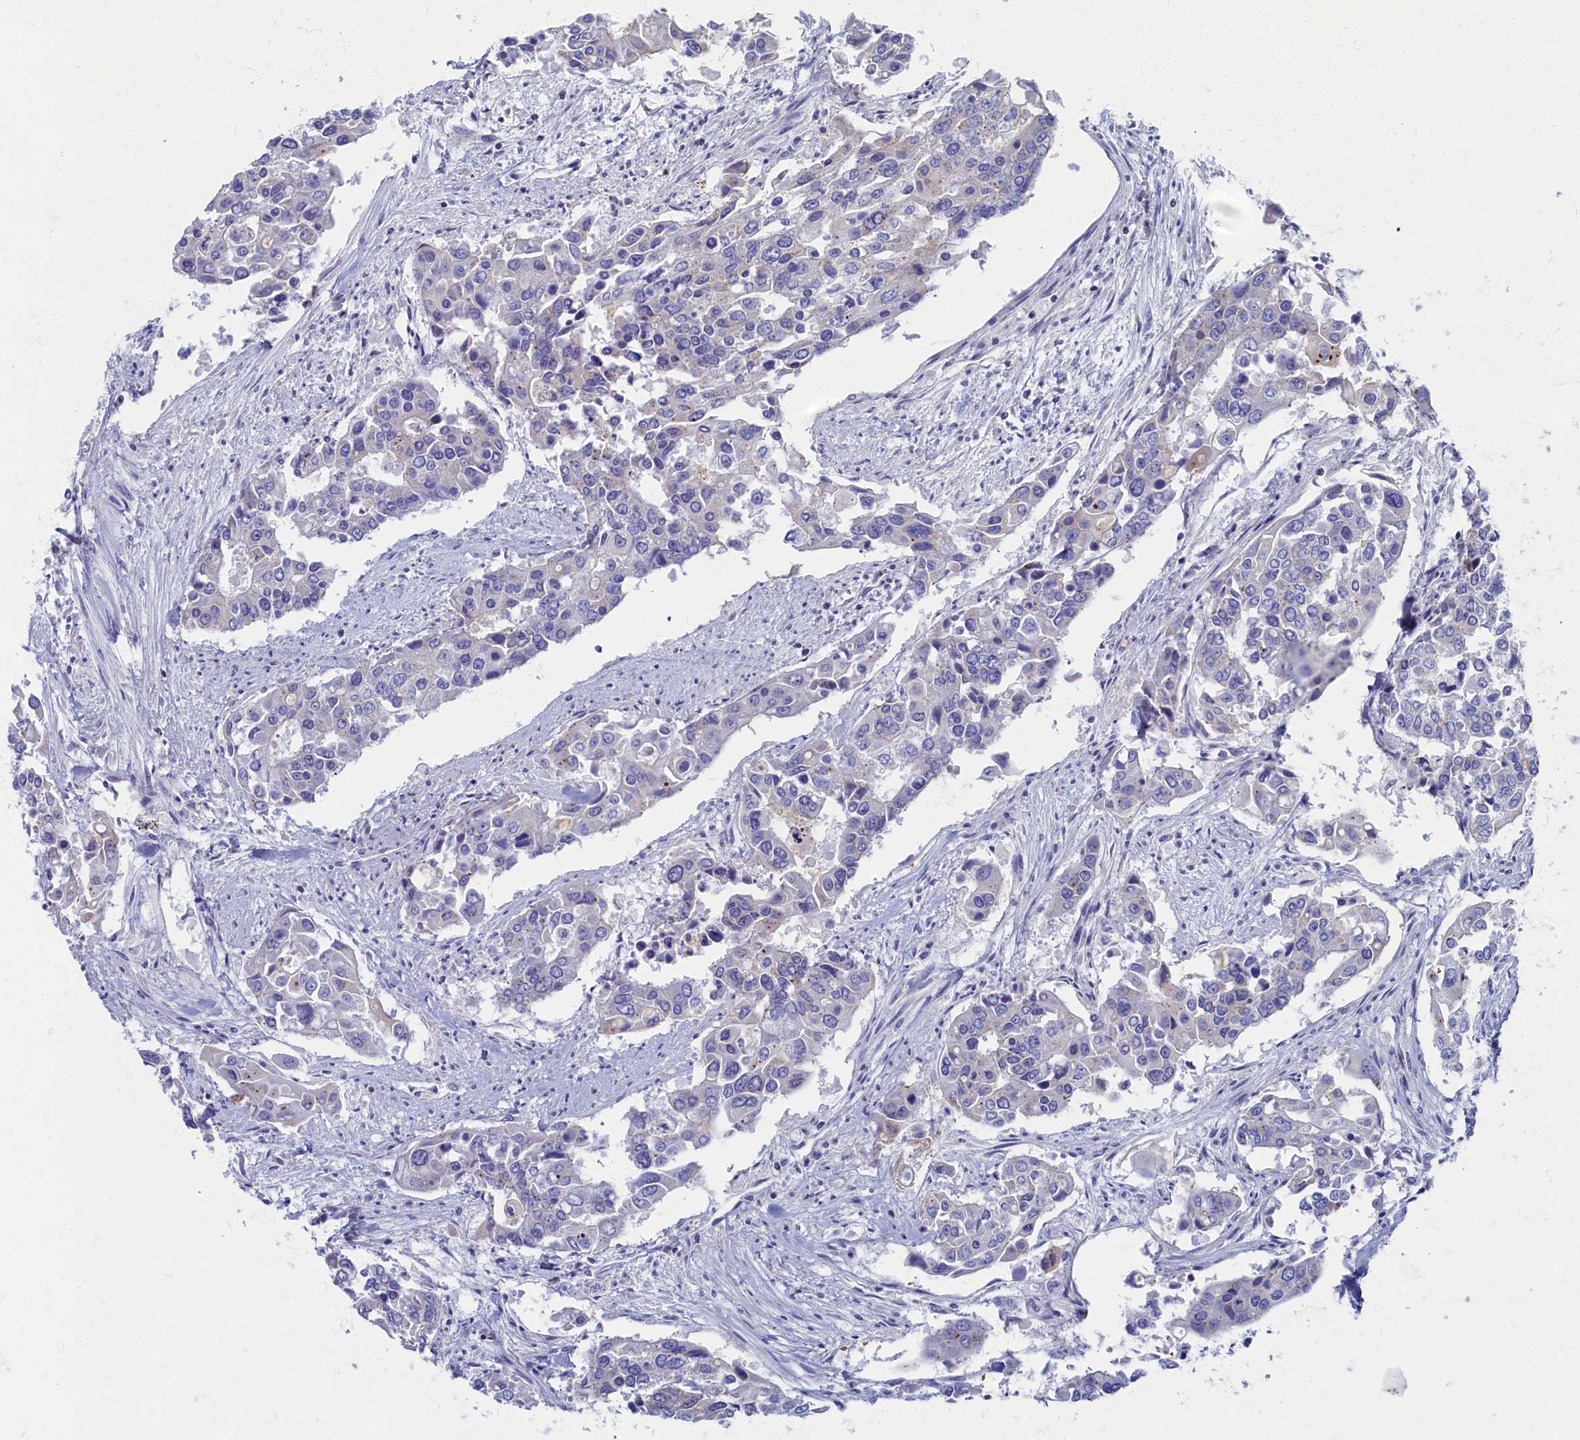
{"staining": {"intensity": "moderate", "quantity": "<25%", "location": "cytoplasmic/membranous"}, "tissue": "colorectal cancer", "cell_type": "Tumor cells", "image_type": "cancer", "snomed": [{"axis": "morphology", "description": "Adenocarcinoma, NOS"}, {"axis": "topography", "description": "Colon"}], "caption": "Colorectal cancer (adenocarcinoma) stained with DAB (3,3'-diaminobenzidine) IHC shows low levels of moderate cytoplasmic/membranous positivity in about <25% of tumor cells.", "gene": "OCIAD2", "patient": {"sex": "male", "age": 77}}